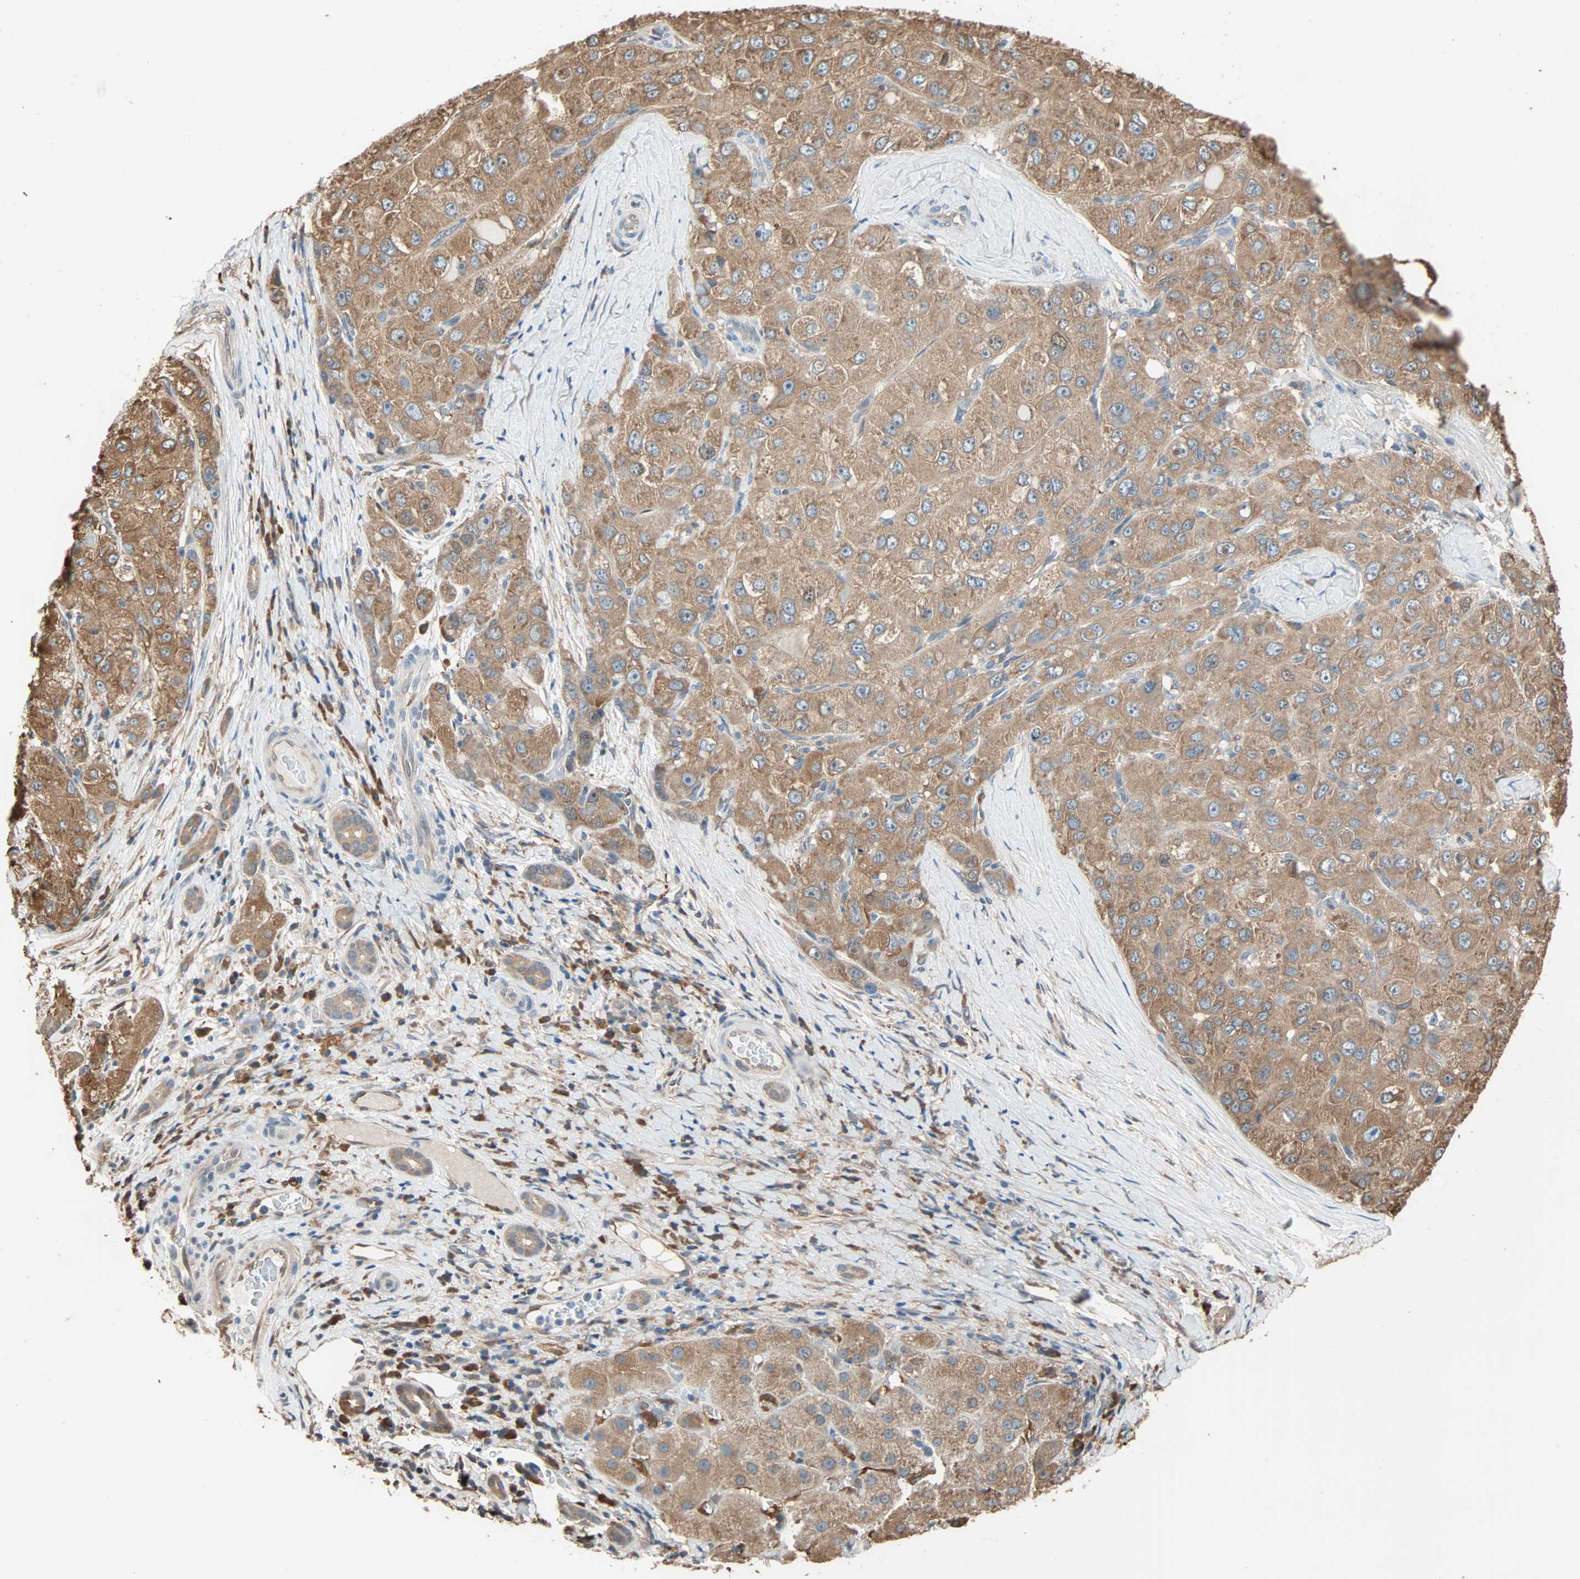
{"staining": {"intensity": "moderate", "quantity": ">75%", "location": "cytoplasmic/membranous"}, "tissue": "liver cancer", "cell_type": "Tumor cells", "image_type": "cancer", "snomed": [{"axis": "morphology", "description": "Carcinoma, Hepatocellular, NOS"}, {"axis": "topography", "description": "Liver"}], "caption": "DAB immunohistochemical staining of hepatocellular carcinoma (liver) displays moderate cytoplasmic/membranous protein staining in about >75% of tumor cells.", "gene": "PRDX1", "patient": {"sex": "male", "age": 80}}